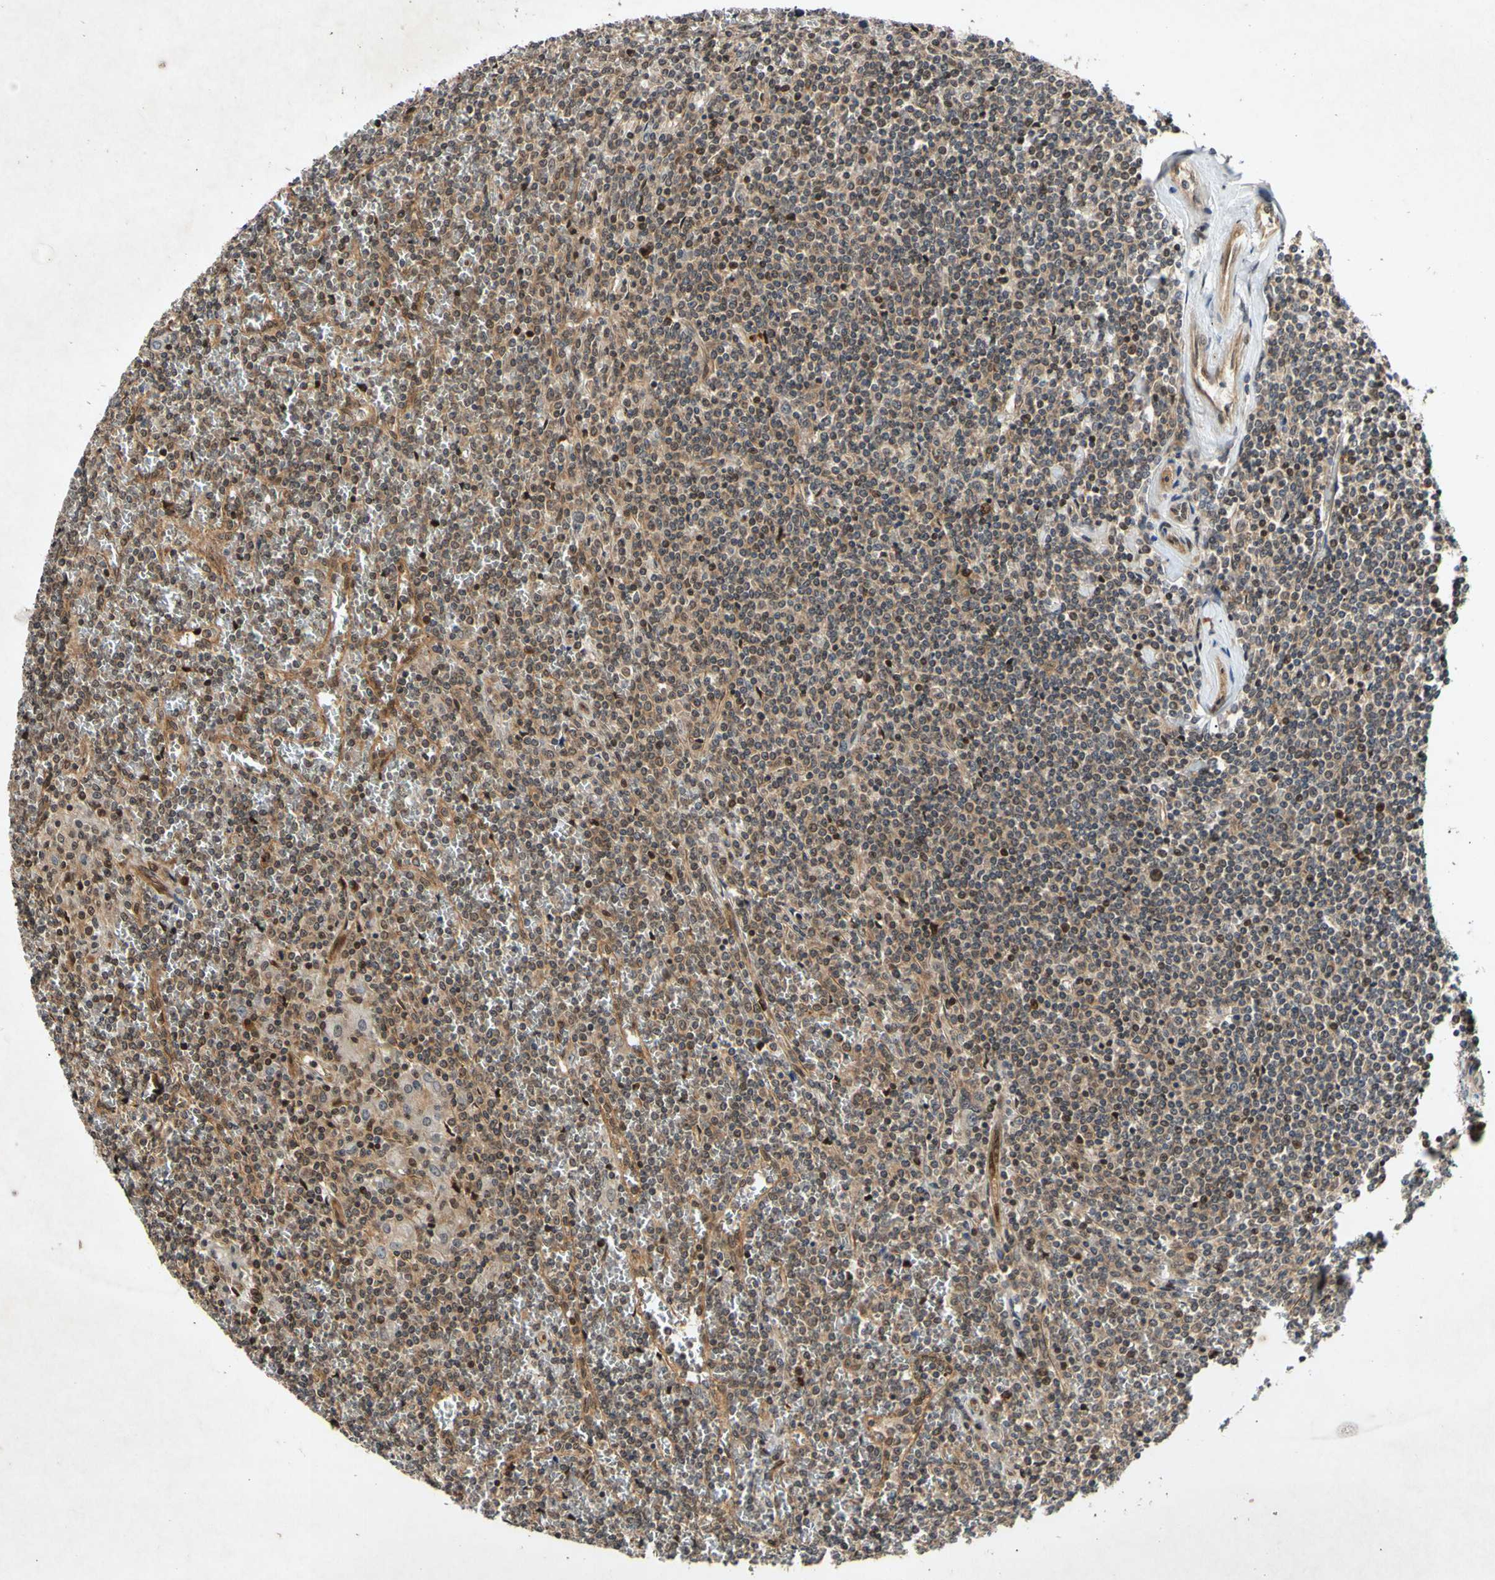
{"staining": {"intensity": "moderate", "quantity": ">75%", "location": "cytoplasmic/membranous,nuclear"}, "tissue": "lymphoma", "cell_type": "Tumor cells", "image_type": "cancer", "snomed": [{"axis": "morphology", "description": "Malignant lymphoma, non-Hodgkin's type, Low grade"}, {"axis": "topography", "description": "Spleen"}], "caption": "Immunohistochemistry (IHC) of malignant lymphoma, non-Hodgkin's type (low-grade) exhibits medium levels of moderate cytoplasmic/membranous and nuclear expression in about >75% of tumor cells.", "gene": "CSNK1E", "patient": {"sex": "female", "age": 19}}